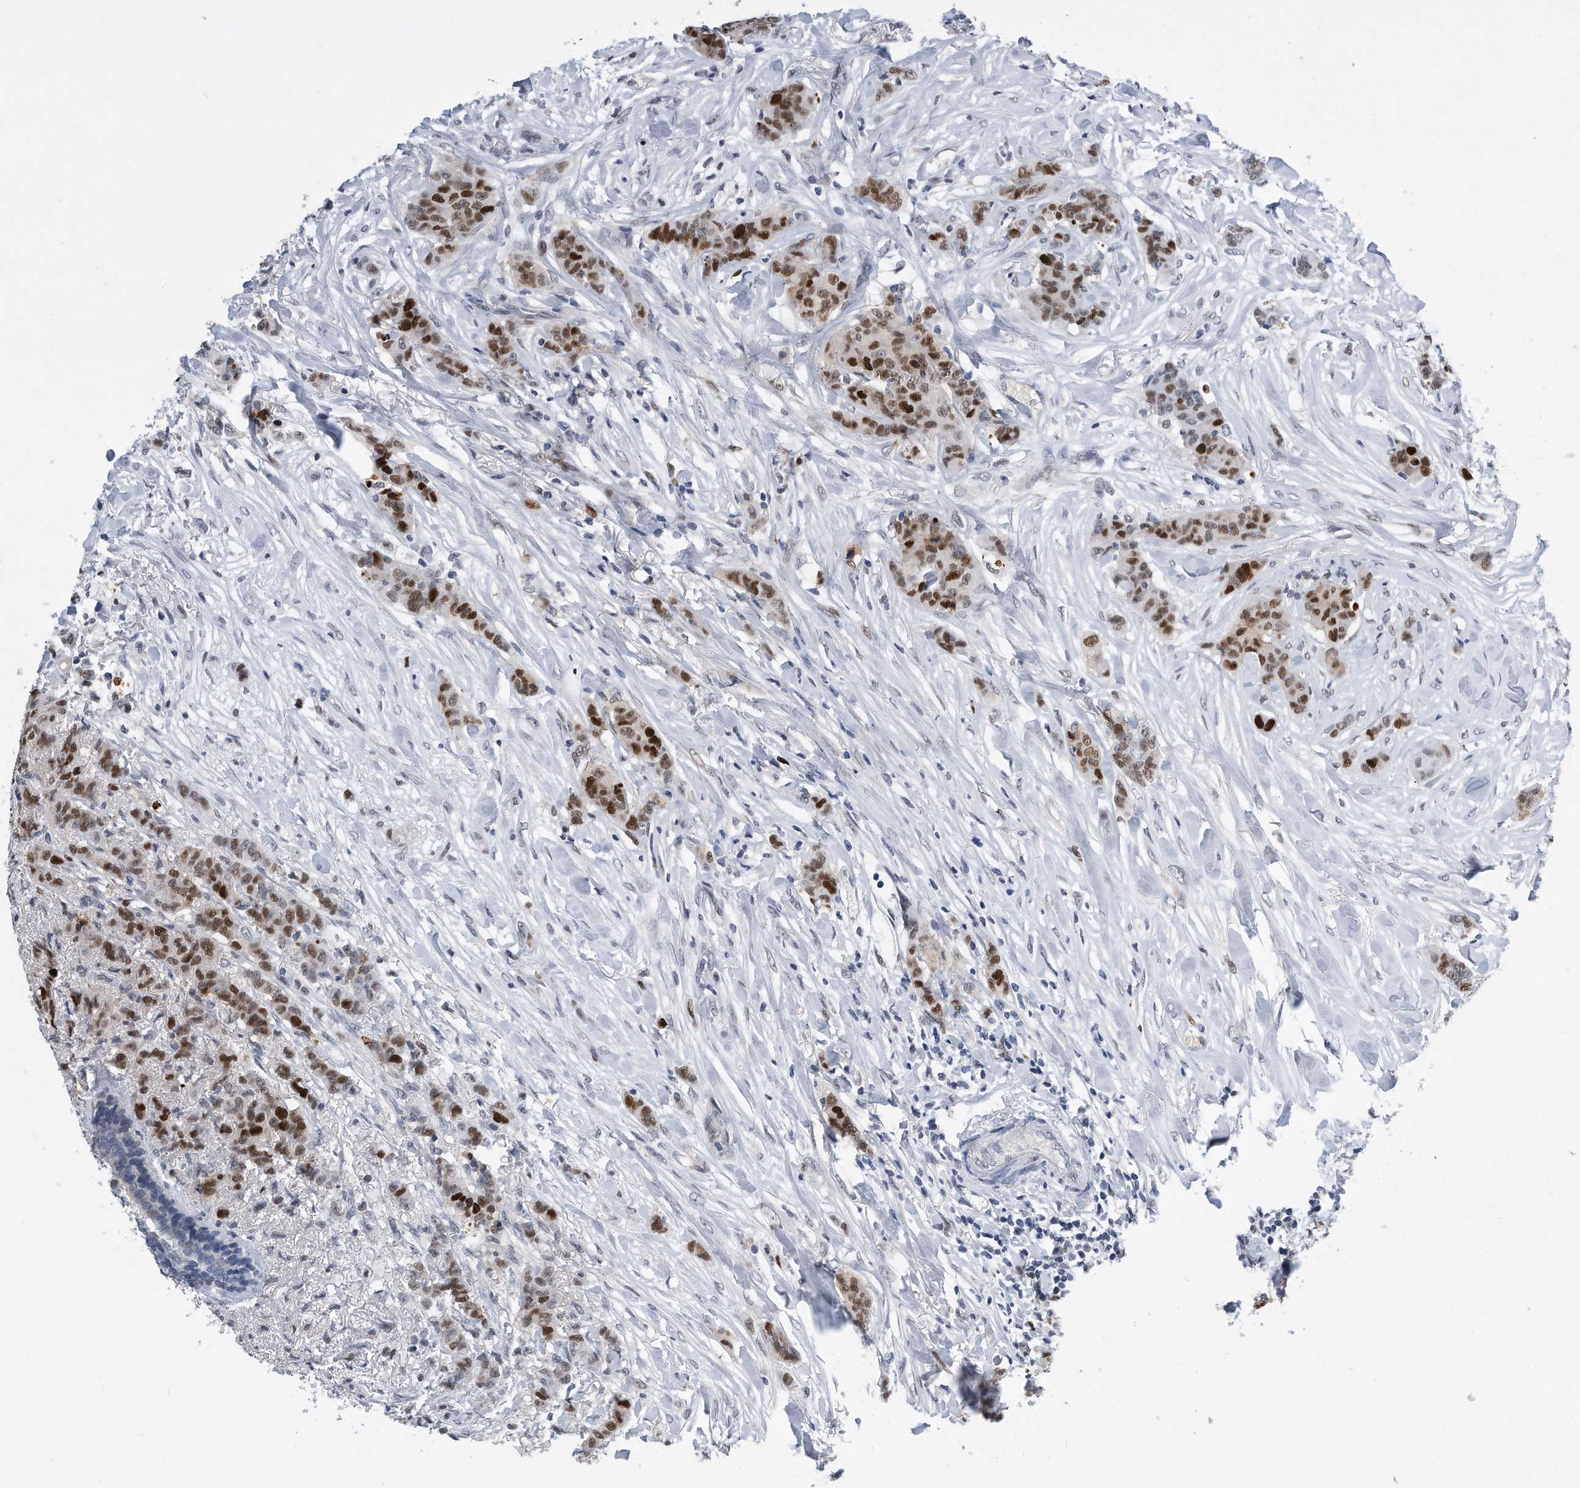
{"staining": {"intensity": "strong", "quantity": ">75%", "location": "nuclear"}, "tissue": "breast cancer", "cell_type": "Tumor cells", "image_type": "cancer", "snomed": [{"axis": "morphology", "description": "Duct carcinoma"}, {"axis": "topography", "description": "Breast"}], "caption": "Breast cancer (invasive ductal carcinoma) stained with a brown dye exhibits strong nuclear positive staining in approximately >75% of tumor cells.", "gene": "PCNA", "patient": {"sex": "female", "age": 40}}